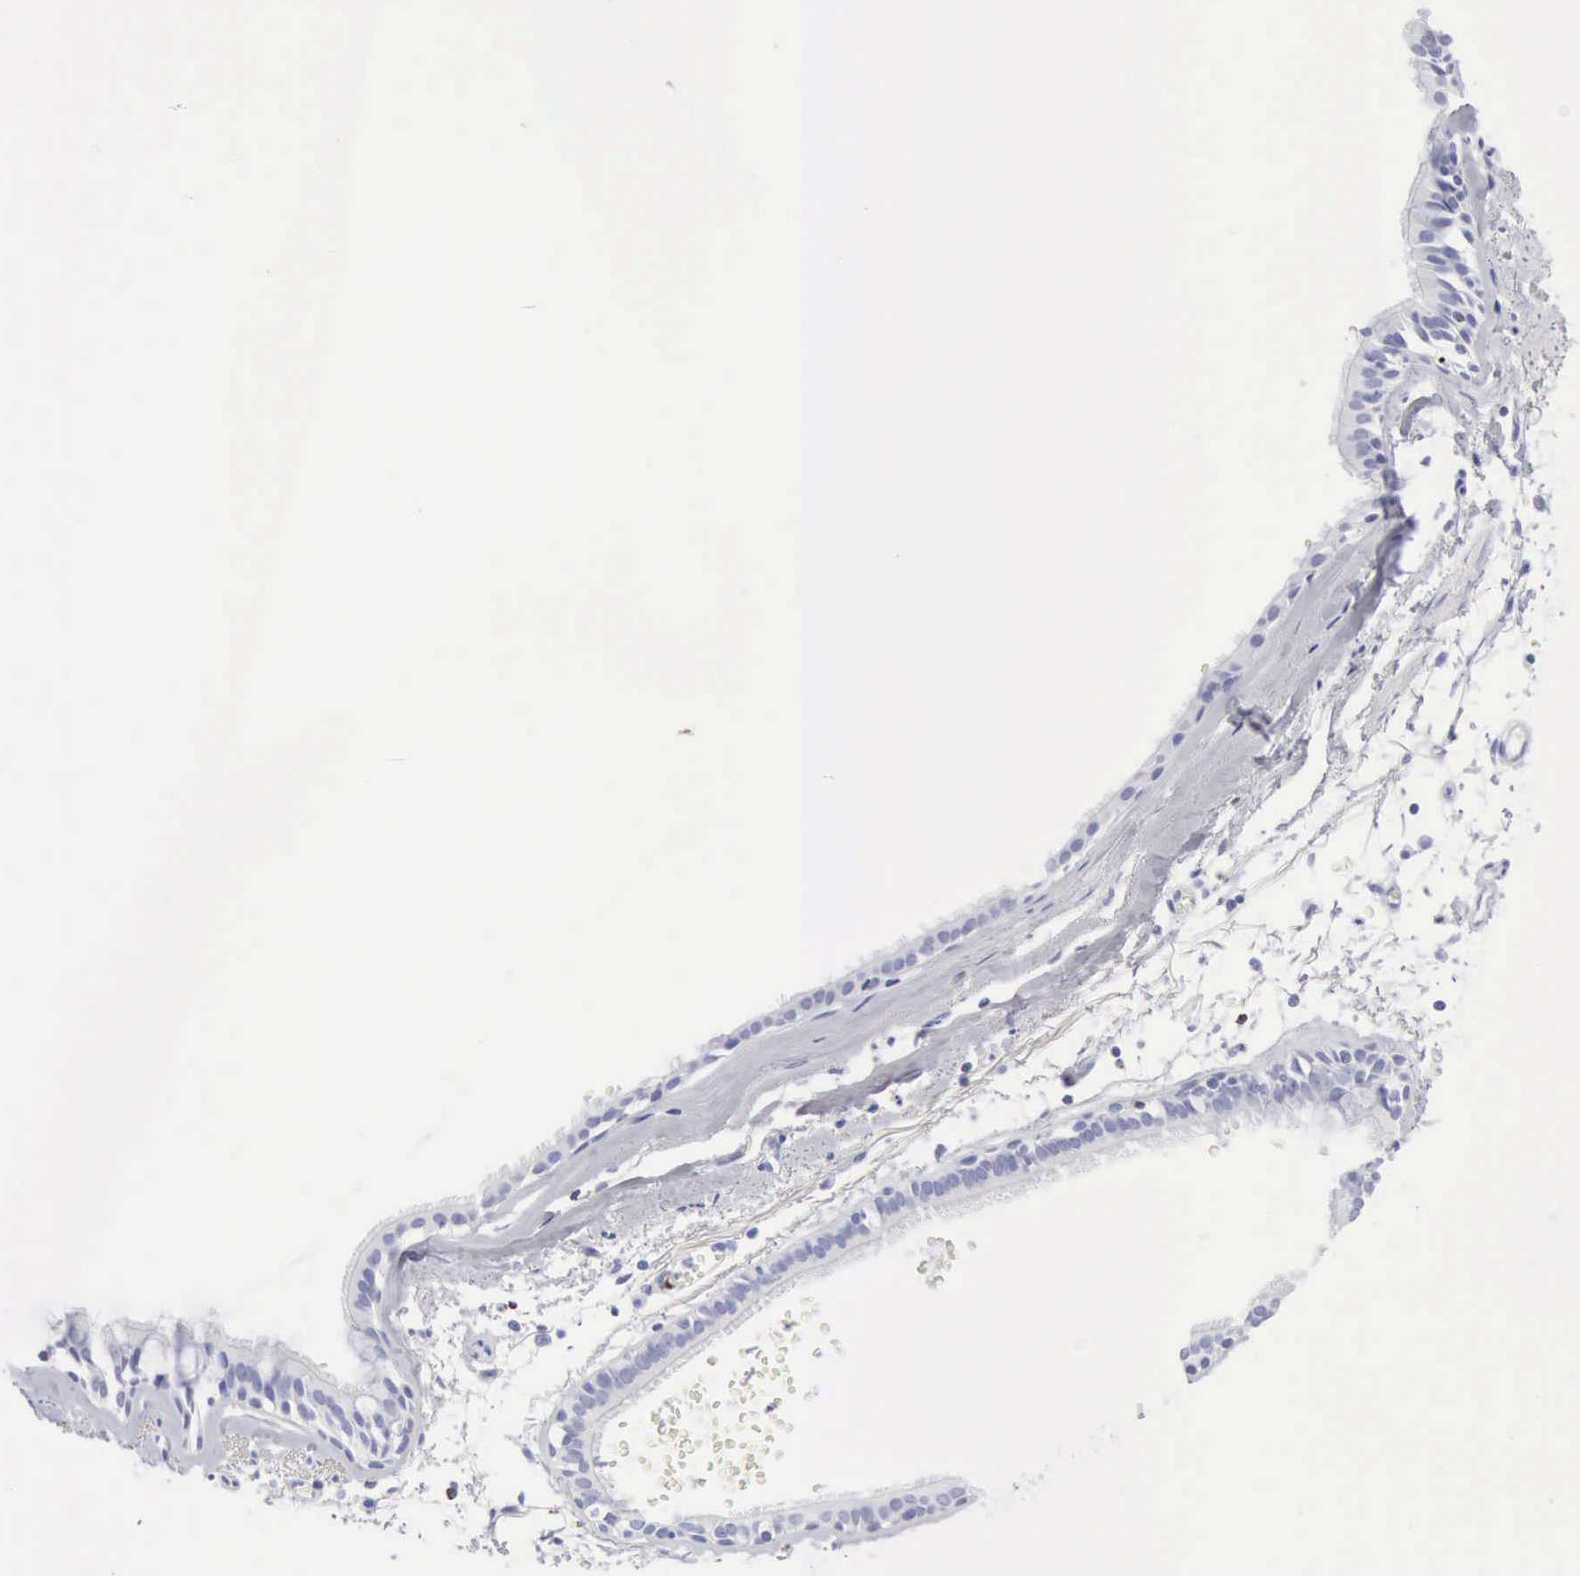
{"staining": {"intensity": "negative", "quantity": "none", "location": "none"}, "tissue": "bronchus", "cell_type": "Respiratory epithelial cells", "image_type": "normal", "snomed": [{"axis": "morphology", "description": "Normal tissue, NOS"}, {"axis": "topography", "description": "Bronchus"}, {"axis": "topography", "description": "Lung"}], "caption": "Immunohistochemical staining of benign bronchus displays no significant staining in respiratory epithelial cells.", "gene": "GZMB", "patient": {"sex": "female", "age": 56}}